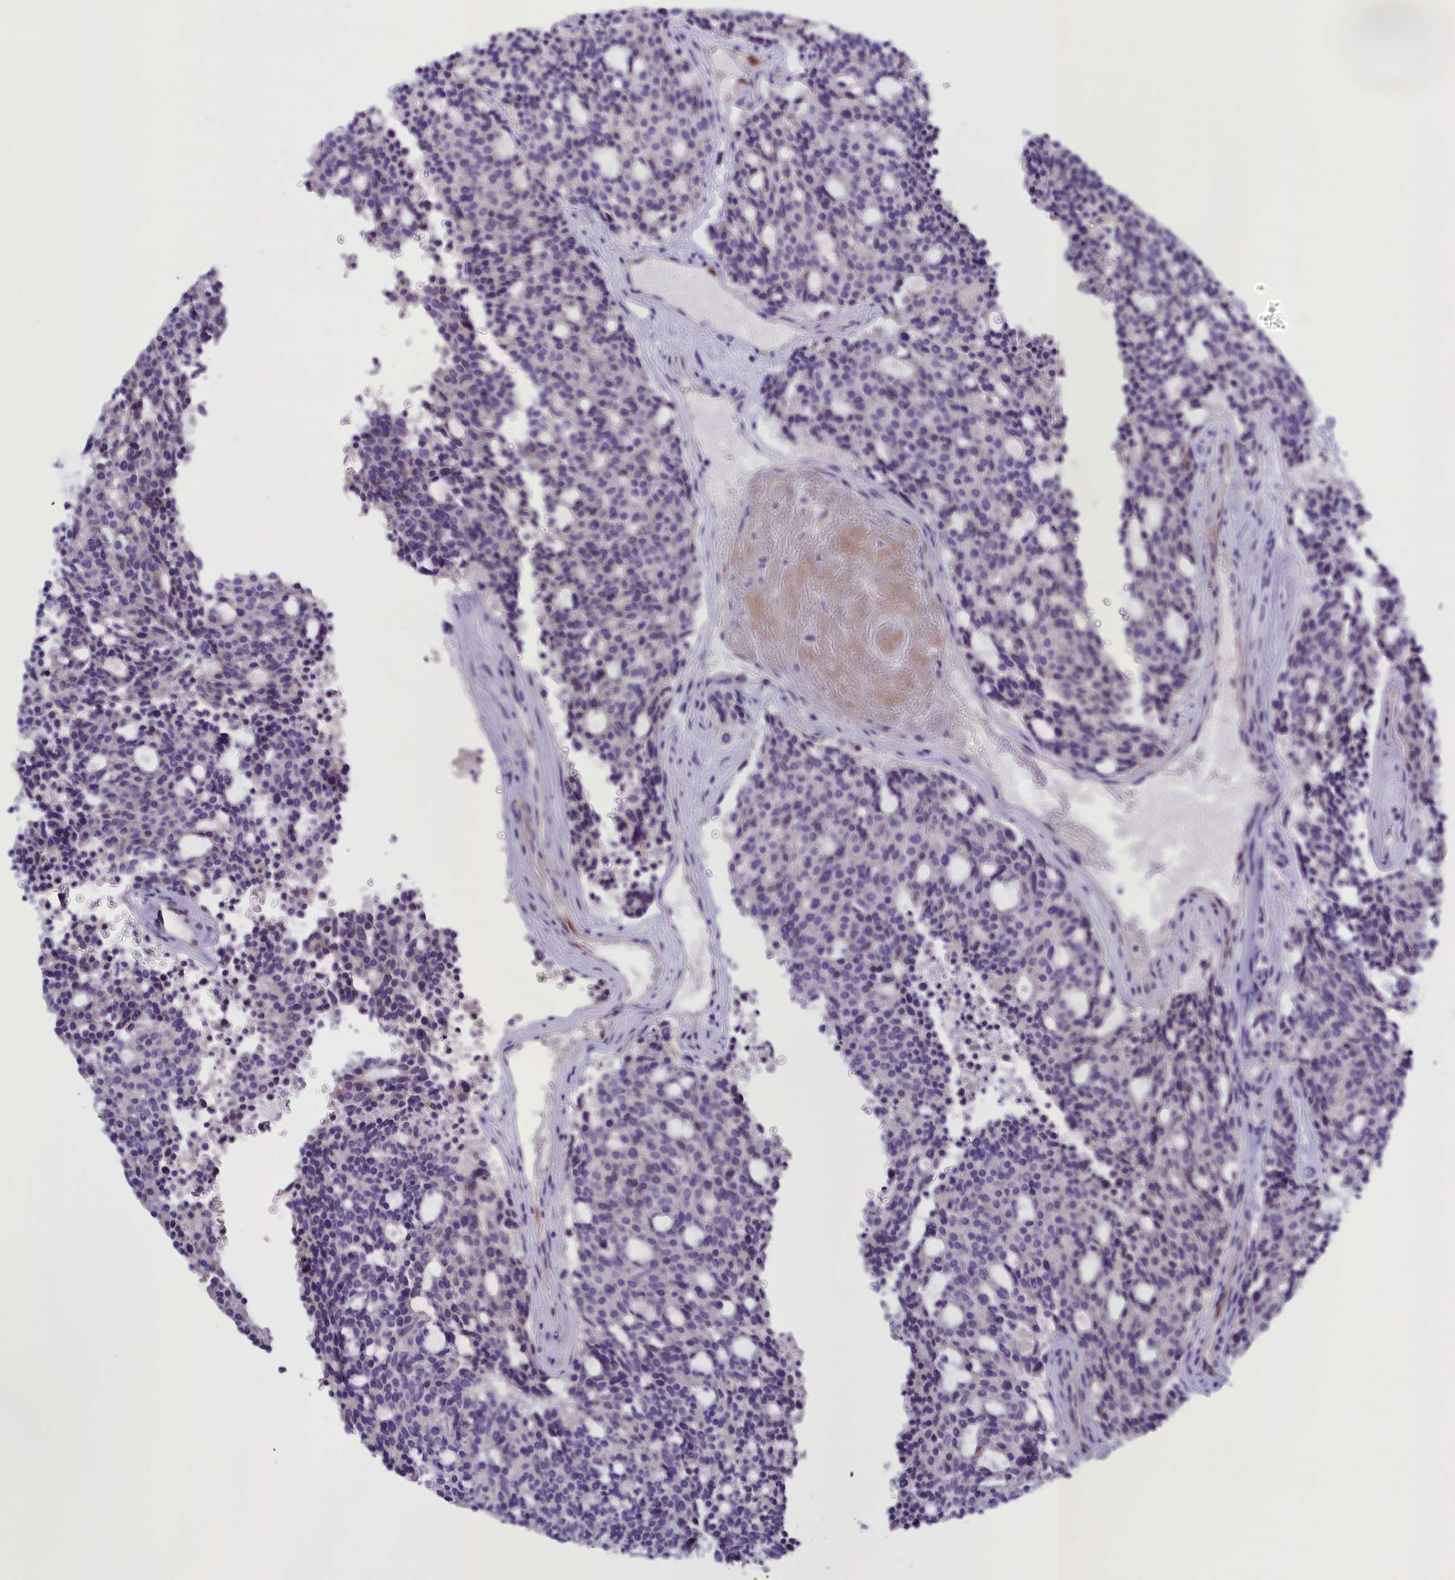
{"staining": {"intensity": "negative", "quantity": "none", "location": "none"}, "tissue": "carcinoid", "cell_type": "Tumor cells", "image_type": "cancer", "snomed": [{"axis": "morphology", "description": "Carcinoid, malignant, NOS"}, {"axis": "topography", "description": "Pancreas"}], "caption": "Carcinoid was stained to show a protein in brown. There is no significant staining in tumor cells.", "gene": "RTTN", "patient": {"sex": "female", "age": 54}}